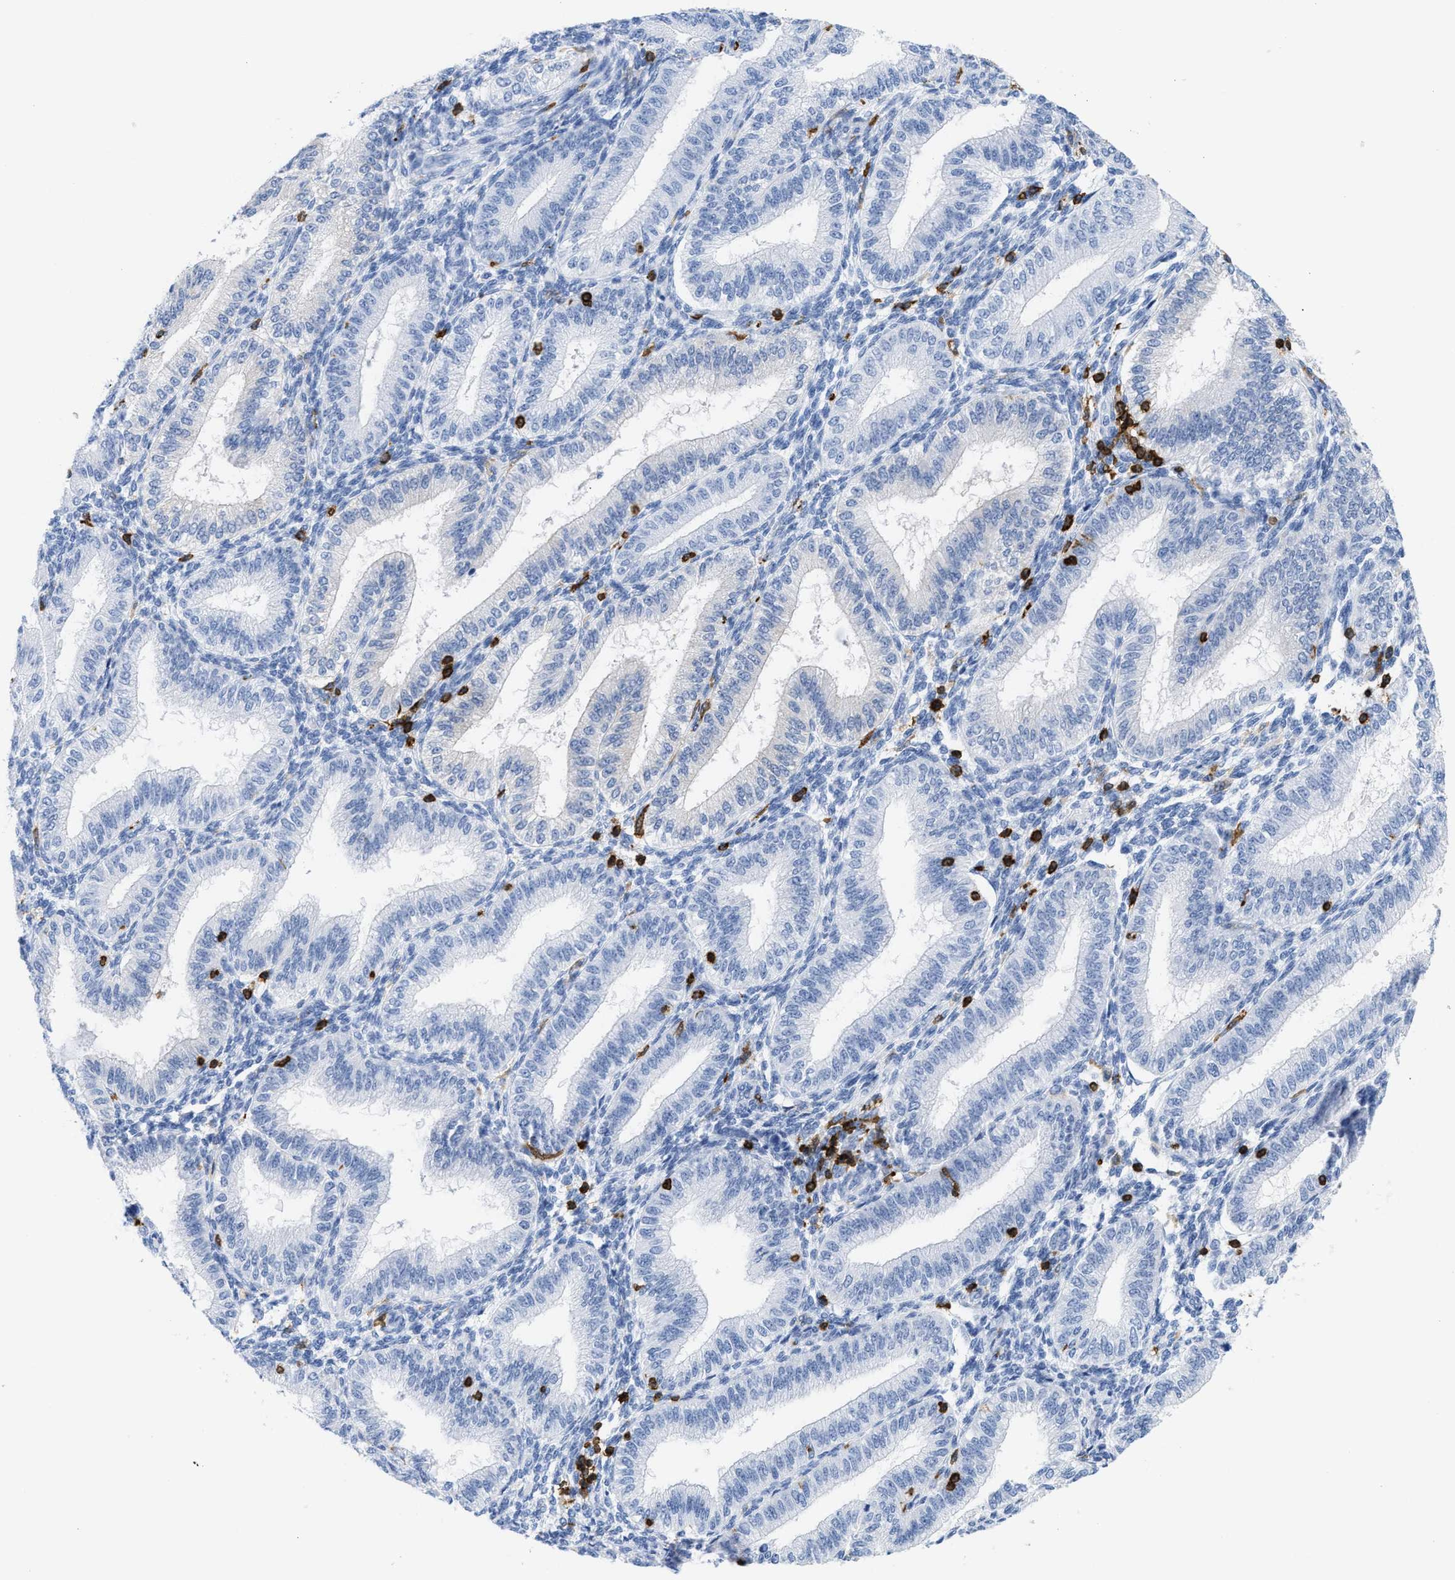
{"staining": {"intensity": "negative", "quantity": "none", "location": "none"}, "tissue": "endometrium", "cell_type": "Cells in endometrial stroma", "image_type": "normal", "snomed": [{"axis": "morphology", "description": "Normal tissue, NOS"}, {"axis": "topography", "description": "Endometrium"}], "caption": "Immunohistochemical staining of unremarkable human endometrium reveals no significant positivity in cells in endometrial stroma. (DAB immunohistochemistry with hematoxylin counter stain).", "gene": "LCP1", "patient": {"sex": "female", "age": 39}}